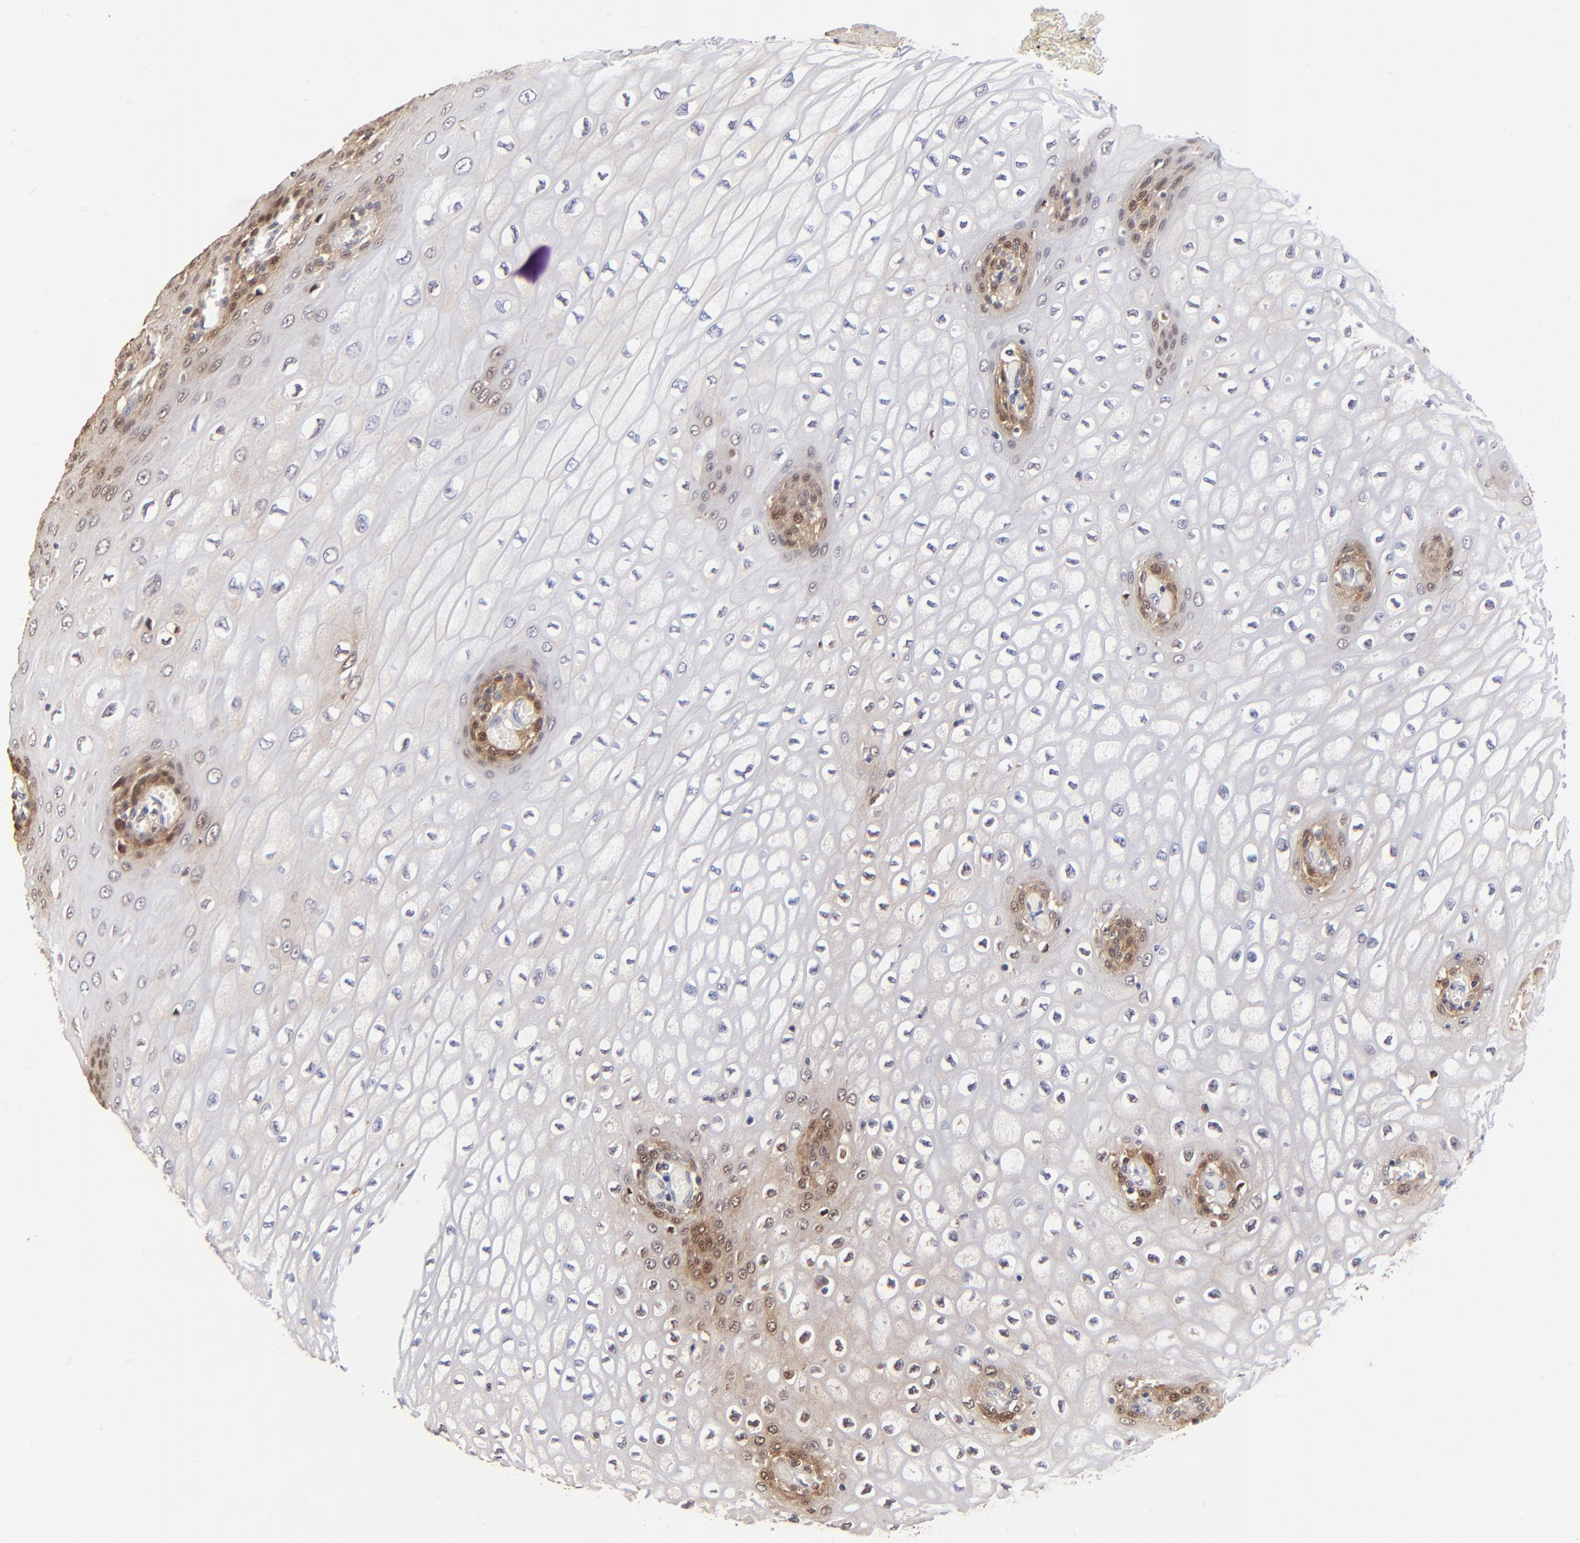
{"staining": {"intensity": "moderate", "quantity": "<25%", "location": "cytoplasmic/membranous,nuclear"}, "tissue": "esophagus", "cell_type": "Squamous epithelial cells", "image_type": "normal", "snomed": [{"axis": "morphology", "description": "Normal tissue, NOS"}, {"axis": "topography", "description": "Esophagus"}], "caption": "Squamous epithelial cells exhibit low levels of moderate cytoplasmic/membranous,nuclear positivity in approximately <25% of cells in unremarkable esophagus. The staining was performed using DAB (3,3'-diaminobenzidine) to visualize the protein expression in brown, while the nuclei were stained in blue with hematoxylin (Magnification: 20x).", "gene": "DCTPP1", "patient": {"sex": "male", "age": 65}}